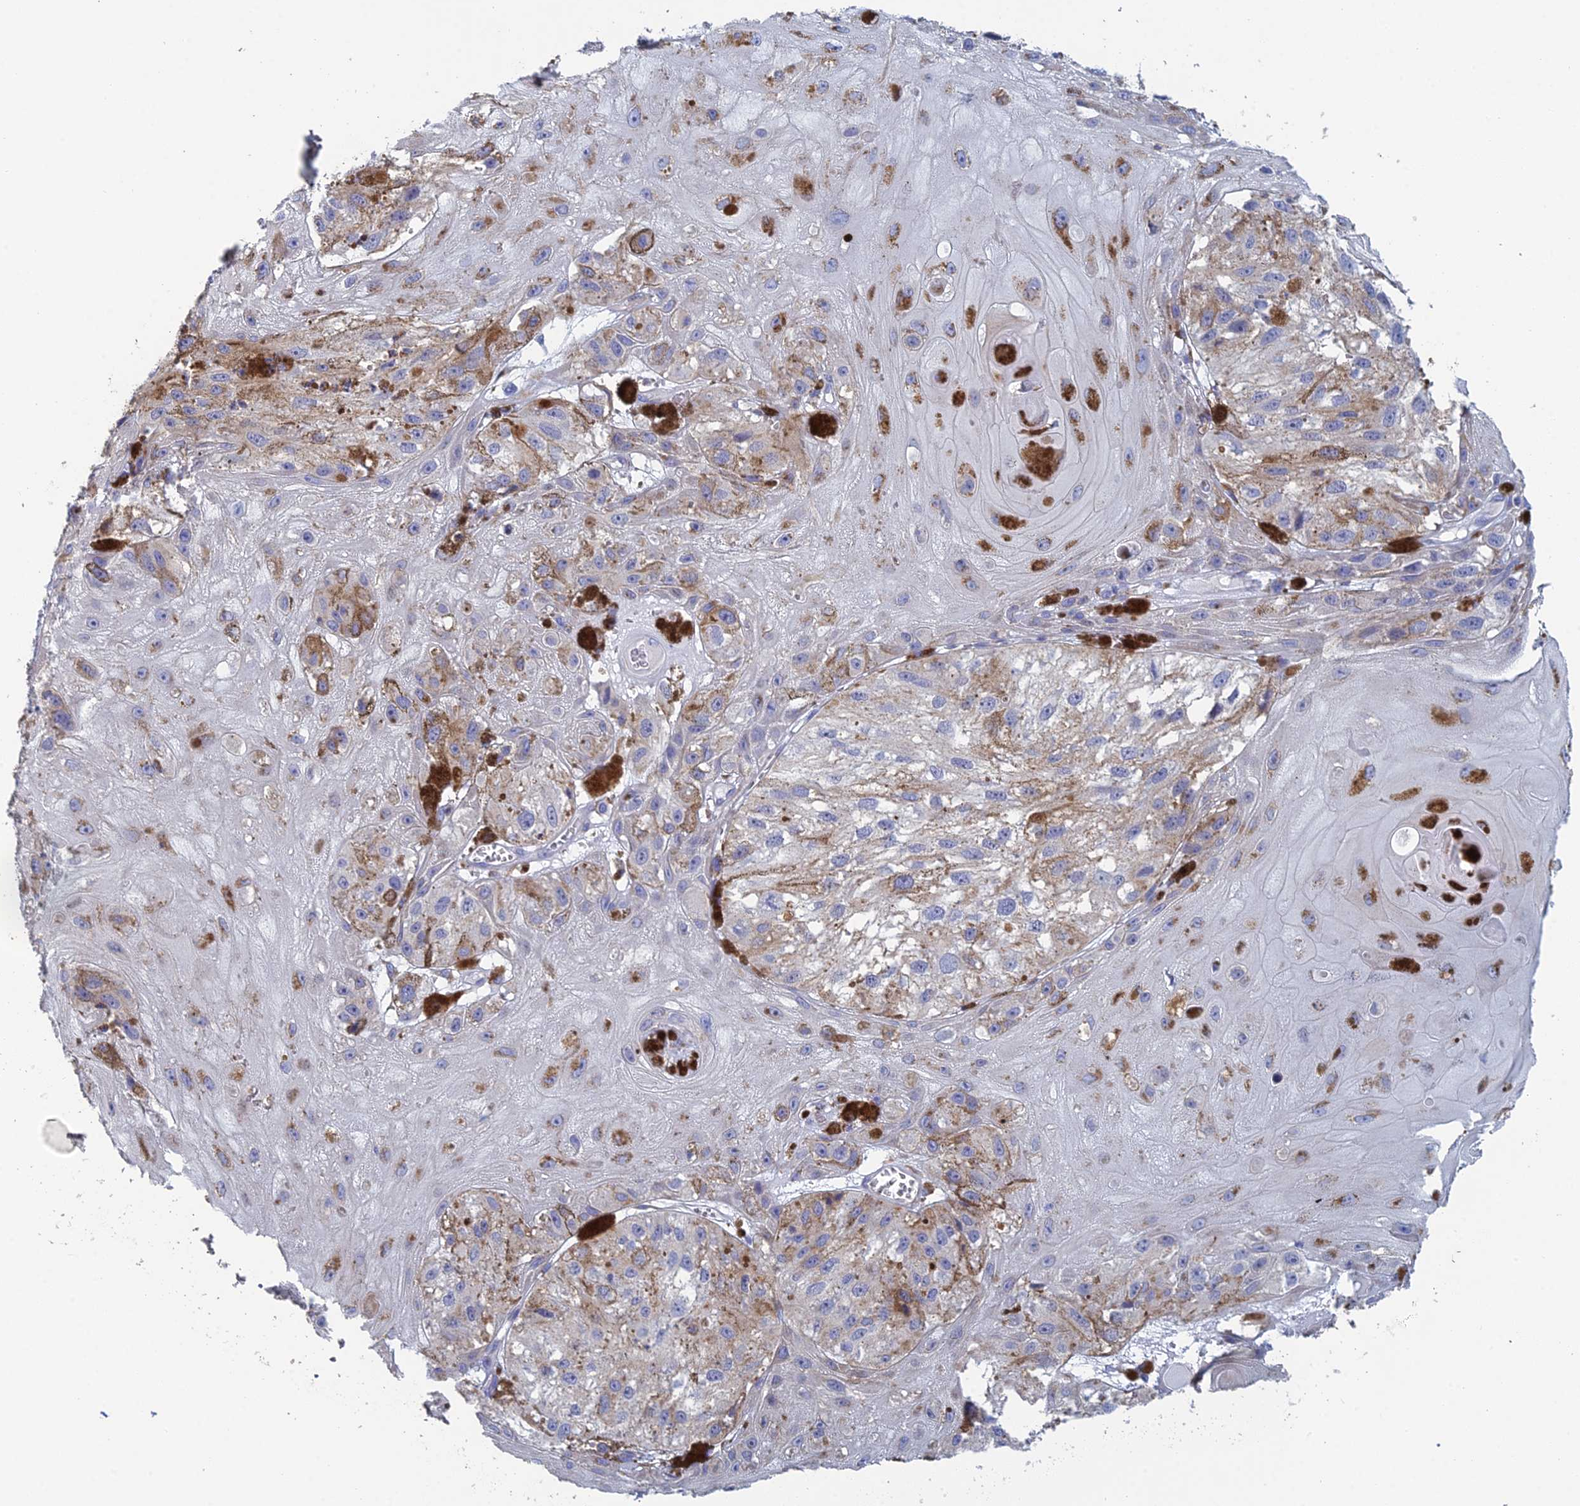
{"staining": {"intensity": "negative", "quantity": "none", "location": "none"}, "tissue": "melanoma", "cell_type": "Tumor cells", "image_type": "cancer", "snomed": [{"axis": "morphology", "description": "Malignant melanoma, NOS"}, {"axis": "topography", "description": "Skin"}], "caption": "Micrograph shows no significant protein positivity in tumor cells of malignant melanoma.", "gene": "PCDHA8", "patient": {"sex": "male", "age": 88}}